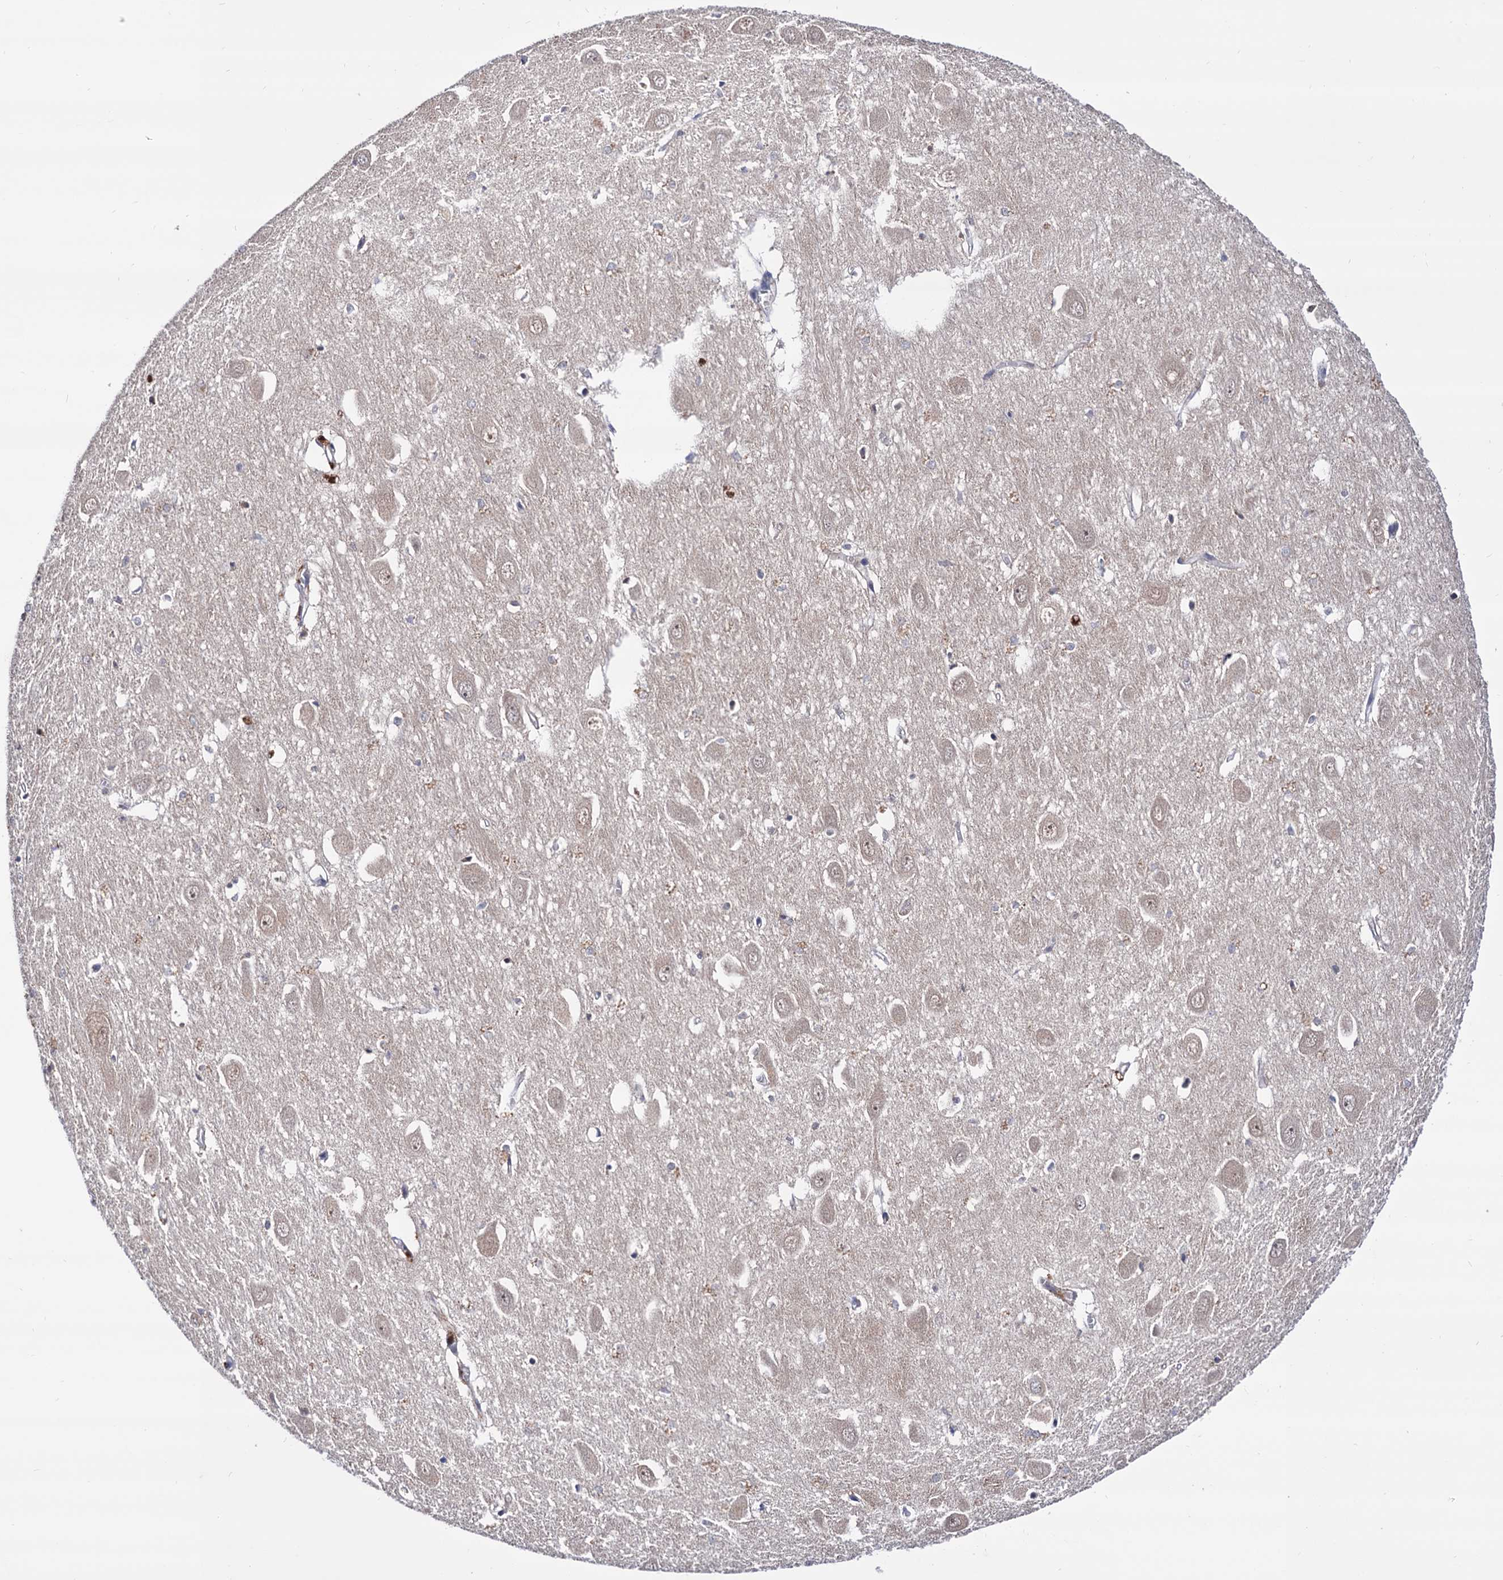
{"staining": {"intensity": "weak", "quantity": "<25%", "location": "cytoplasmic/membranous"}, "tissue": "hippocampus", "cell_type": "Glial cells", "image_type": "normal", "snomed": [{"axis": "morphology", "description": "Normal tissue, NOS"}, {"axis": "topography", "description": "Hippocampus"}], "caption": "IHC of unremarkable human hippocampus shows no positivity in glial cells.", "gene": "RNASEH2B", "patient": {"sex": "female", "age": 64}}